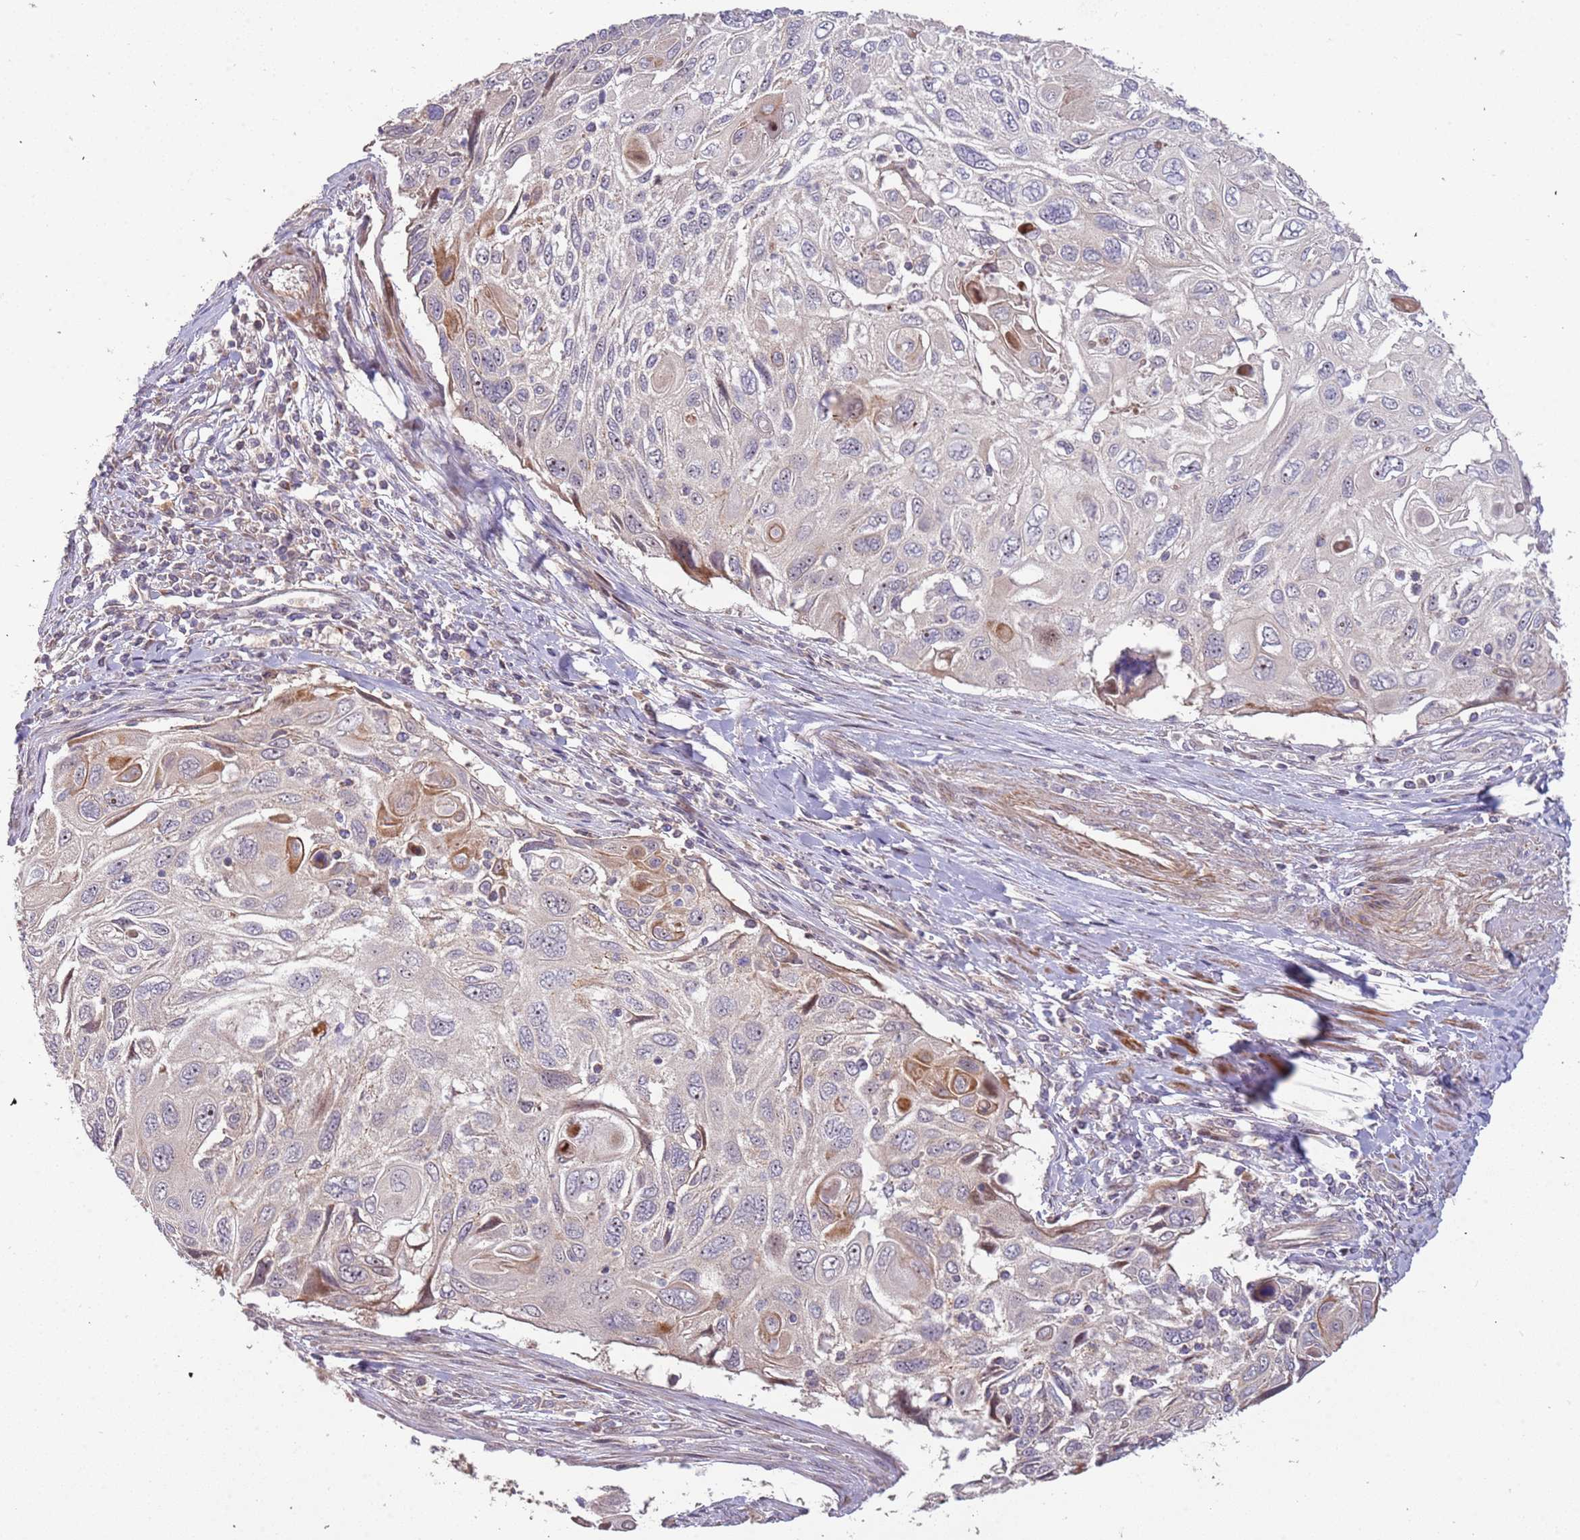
{"staining": {"intensity": "moderate", "quantity": "<25%", "location": "cytoplasmic/membranous"}, "tissue": "cervical cancer", "cell_type": "Tumor cells", "image_type": "cancer", "snomed": [{"axis": "morphology", "description": "Squamous cell carcinoma, NOS"}, {"axis": "topography", "description": "Cervix"}], "caption": "Protein expression analysis of cervical cancer displays moderate cytoplasmic/membranous staining in approximately <25% of tumor cells.", "gene": "TRAPPC6B", "patient": {"sex": "female", "age": 70}}